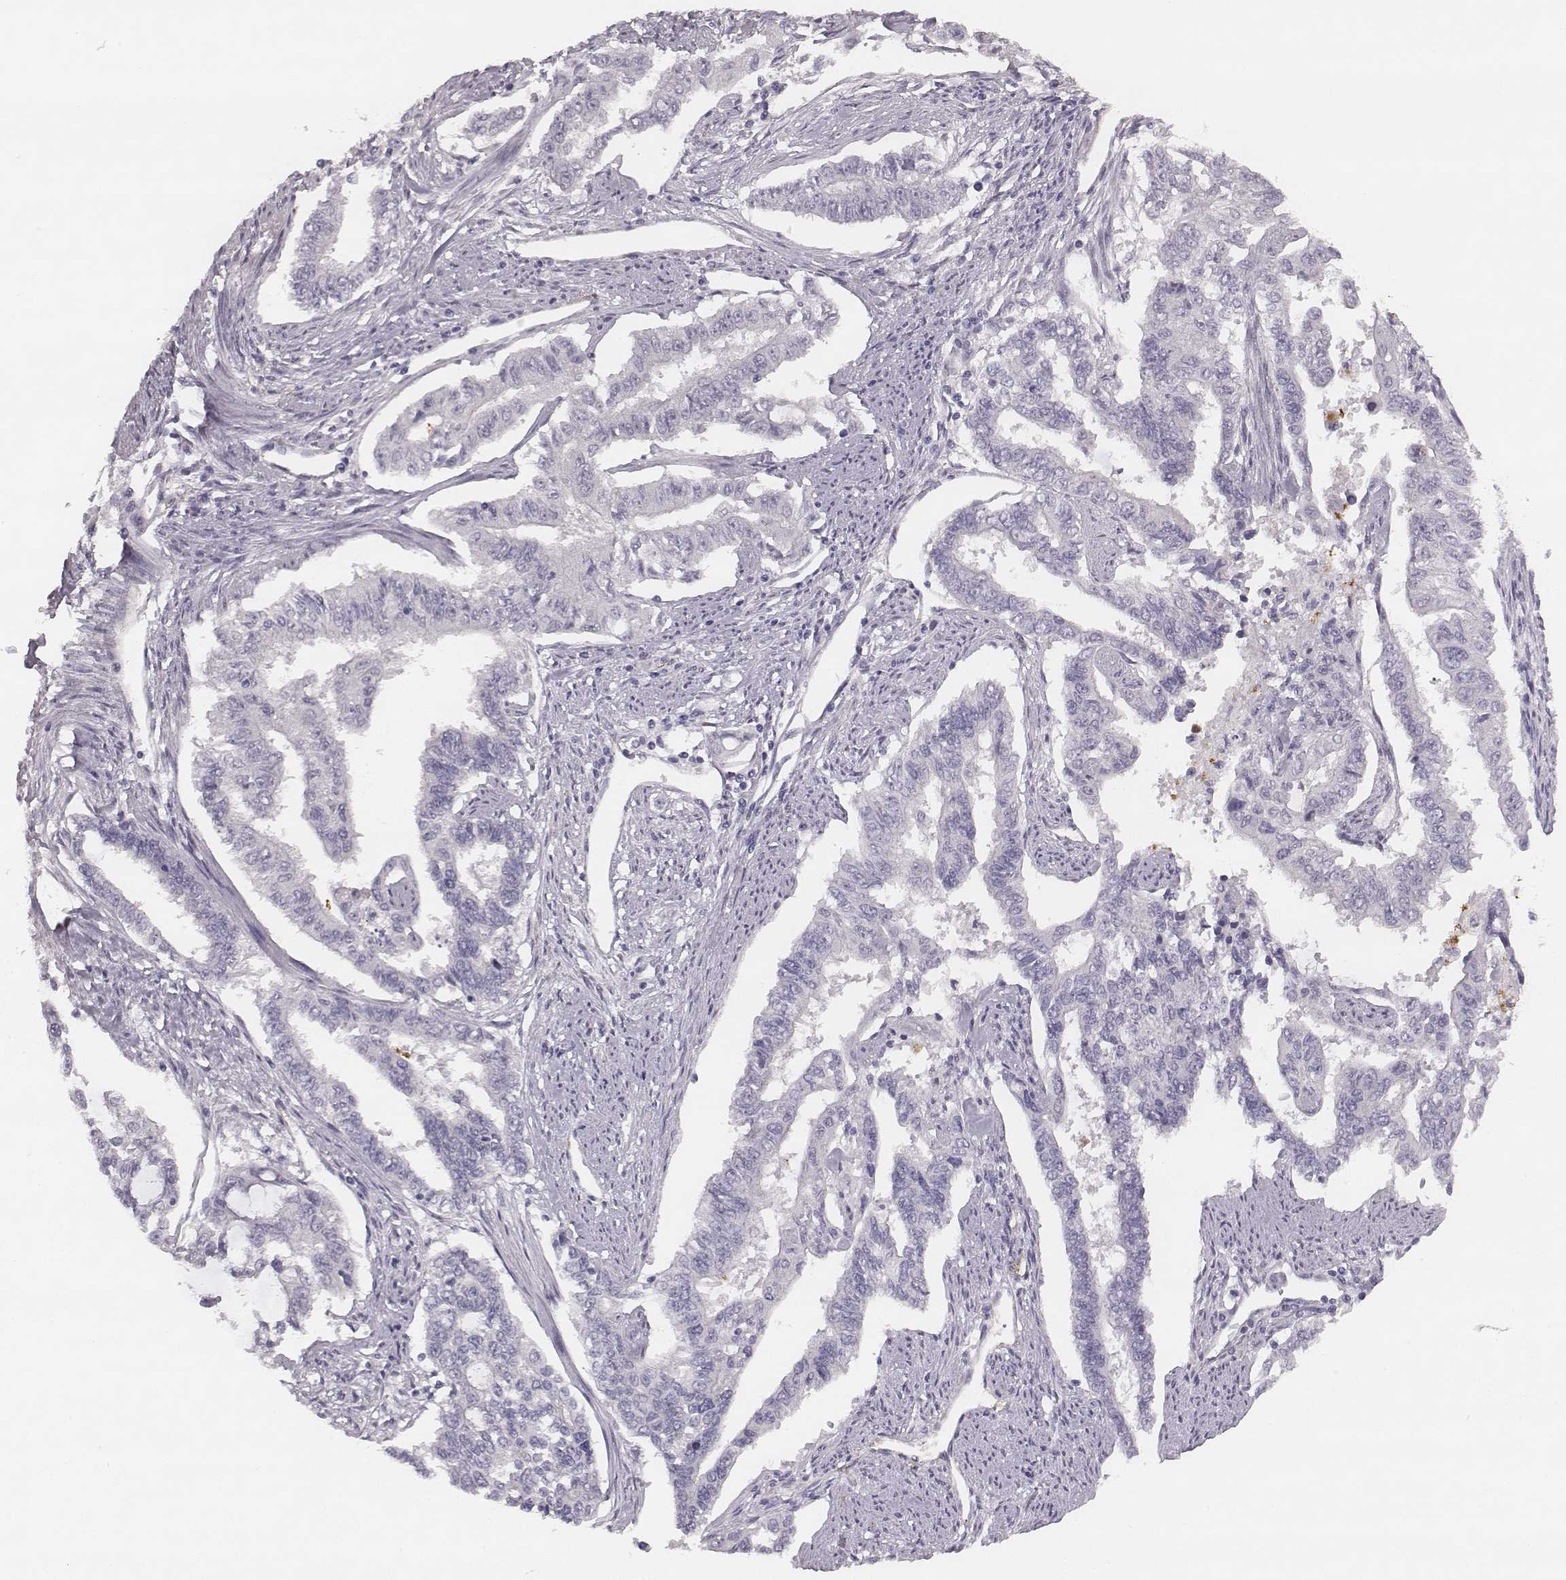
{"staining": {"intensity": "negative", "quantity": "none", "location": "none"}, "tissue": "endometrial cancer", "cell_type": "Tumor cells", "image_type": "cancer", "snomed": [{"axis": "morphology", "description": "Adenocarcinoma, NOS"}, {"axis": "topography", "description": "Uterus"}], "caption": "This is an immunohistochemistry histopathology image of human adenocarcinoma (endometrial). There is no expression in tumor cells.", "gene": "KCNJ12", "patient": {"sex": "female", "age": 59}}